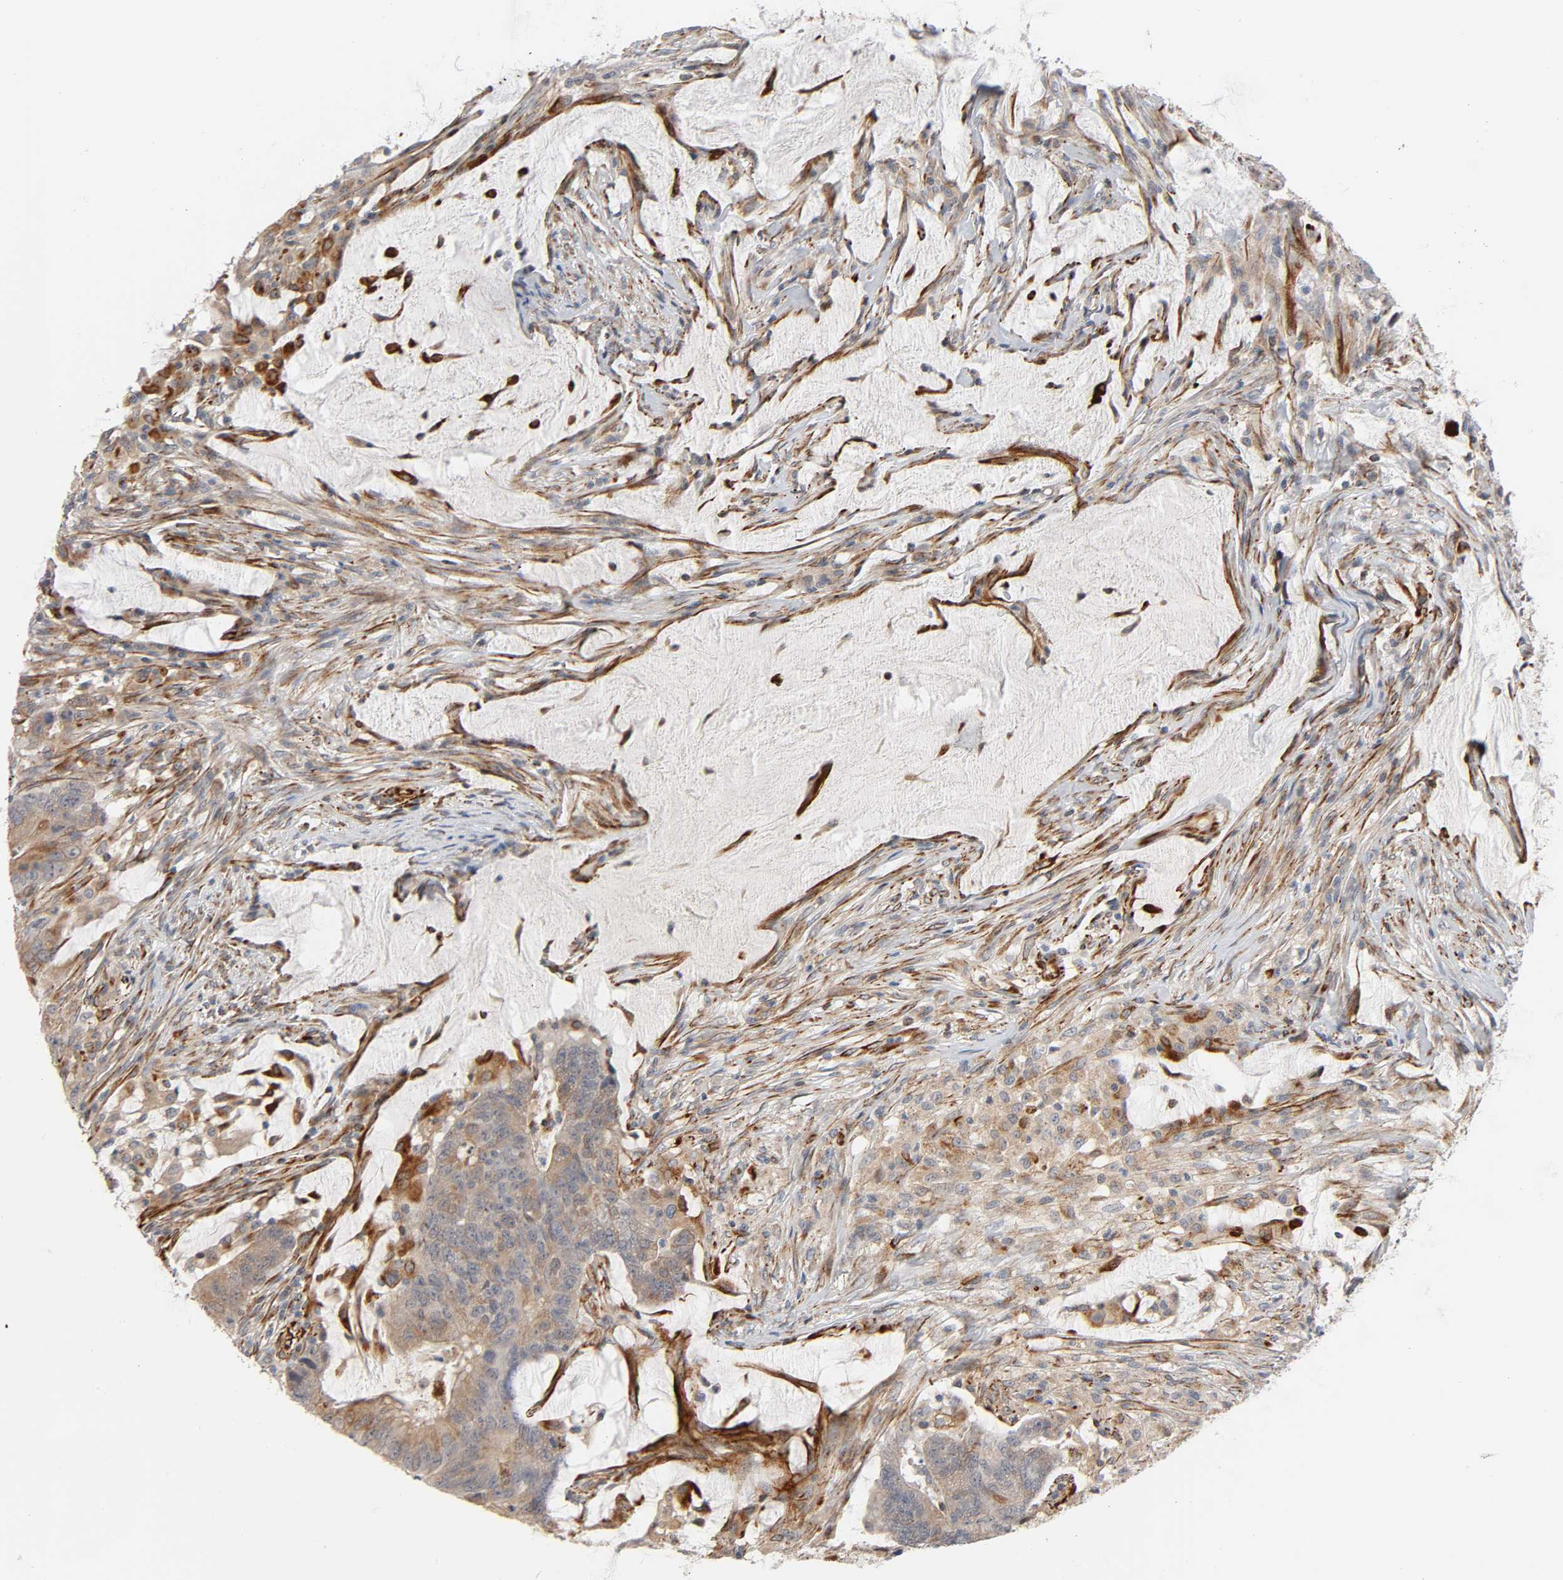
{"staining": {"intensity": "moderate", "quantity": ">75%", "location": "cytoplasmic/membranous"}, "tissue": "colorectal cancer", "cell_type": "Tumor cells", "image_type": "cancer", "snomed": [{"axis": "morphology", "description": "Adenocarcinoma, NOS"}, {"axis": "topography", "description": "Colon"}], "caption": "Human colorectal adenocarcinoma stained with a brown dye displays moderate cytoplasmic/membranous positive positivity in about >75% of tumor cells.", "gene": "REEP6", "patient": {"sex": "male", "age": 45}}